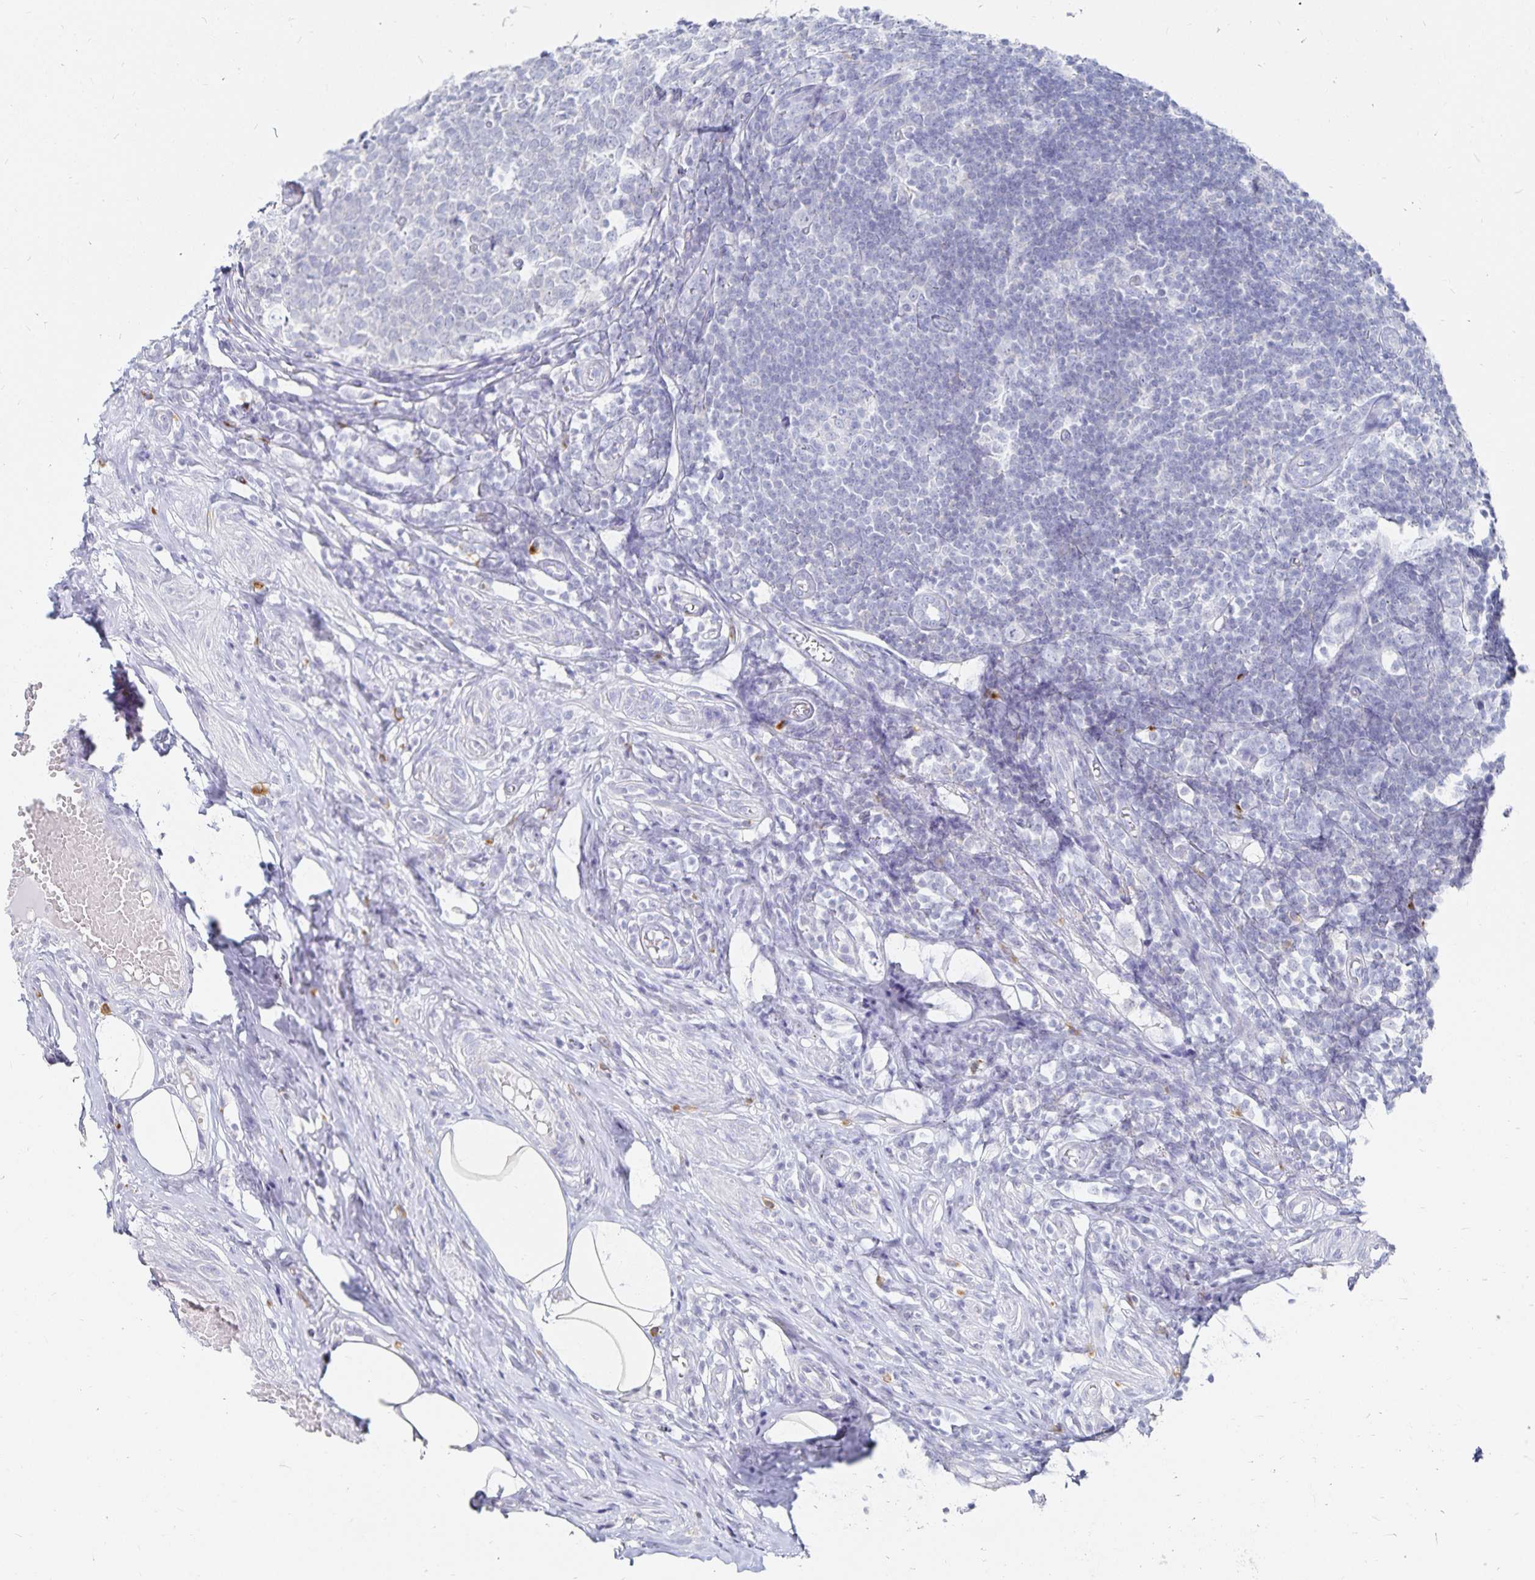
{"staining": {"intensity": "negative", "quantity": "none", "location": "none"}, "tissue": "appendix", "cell_type": "Glandular cells", "image_type": "normal", "snomed": [{"axis": "morphology", "description": "Normal tissue, NOS"}, {"axis": "topography", "description": "Appendix"}], "caption": "High magnification brightfield microscopy of unremarkable appendix stained with DAB (brown) and counterstained with hematoxylin (blue): glandular cells show no significant expression. (DAB immunohistochemistry visualized using brightfield microscopy, high magnification).", "gene": "TNIP1", "patient": {"sex": "male", "age": 18}}